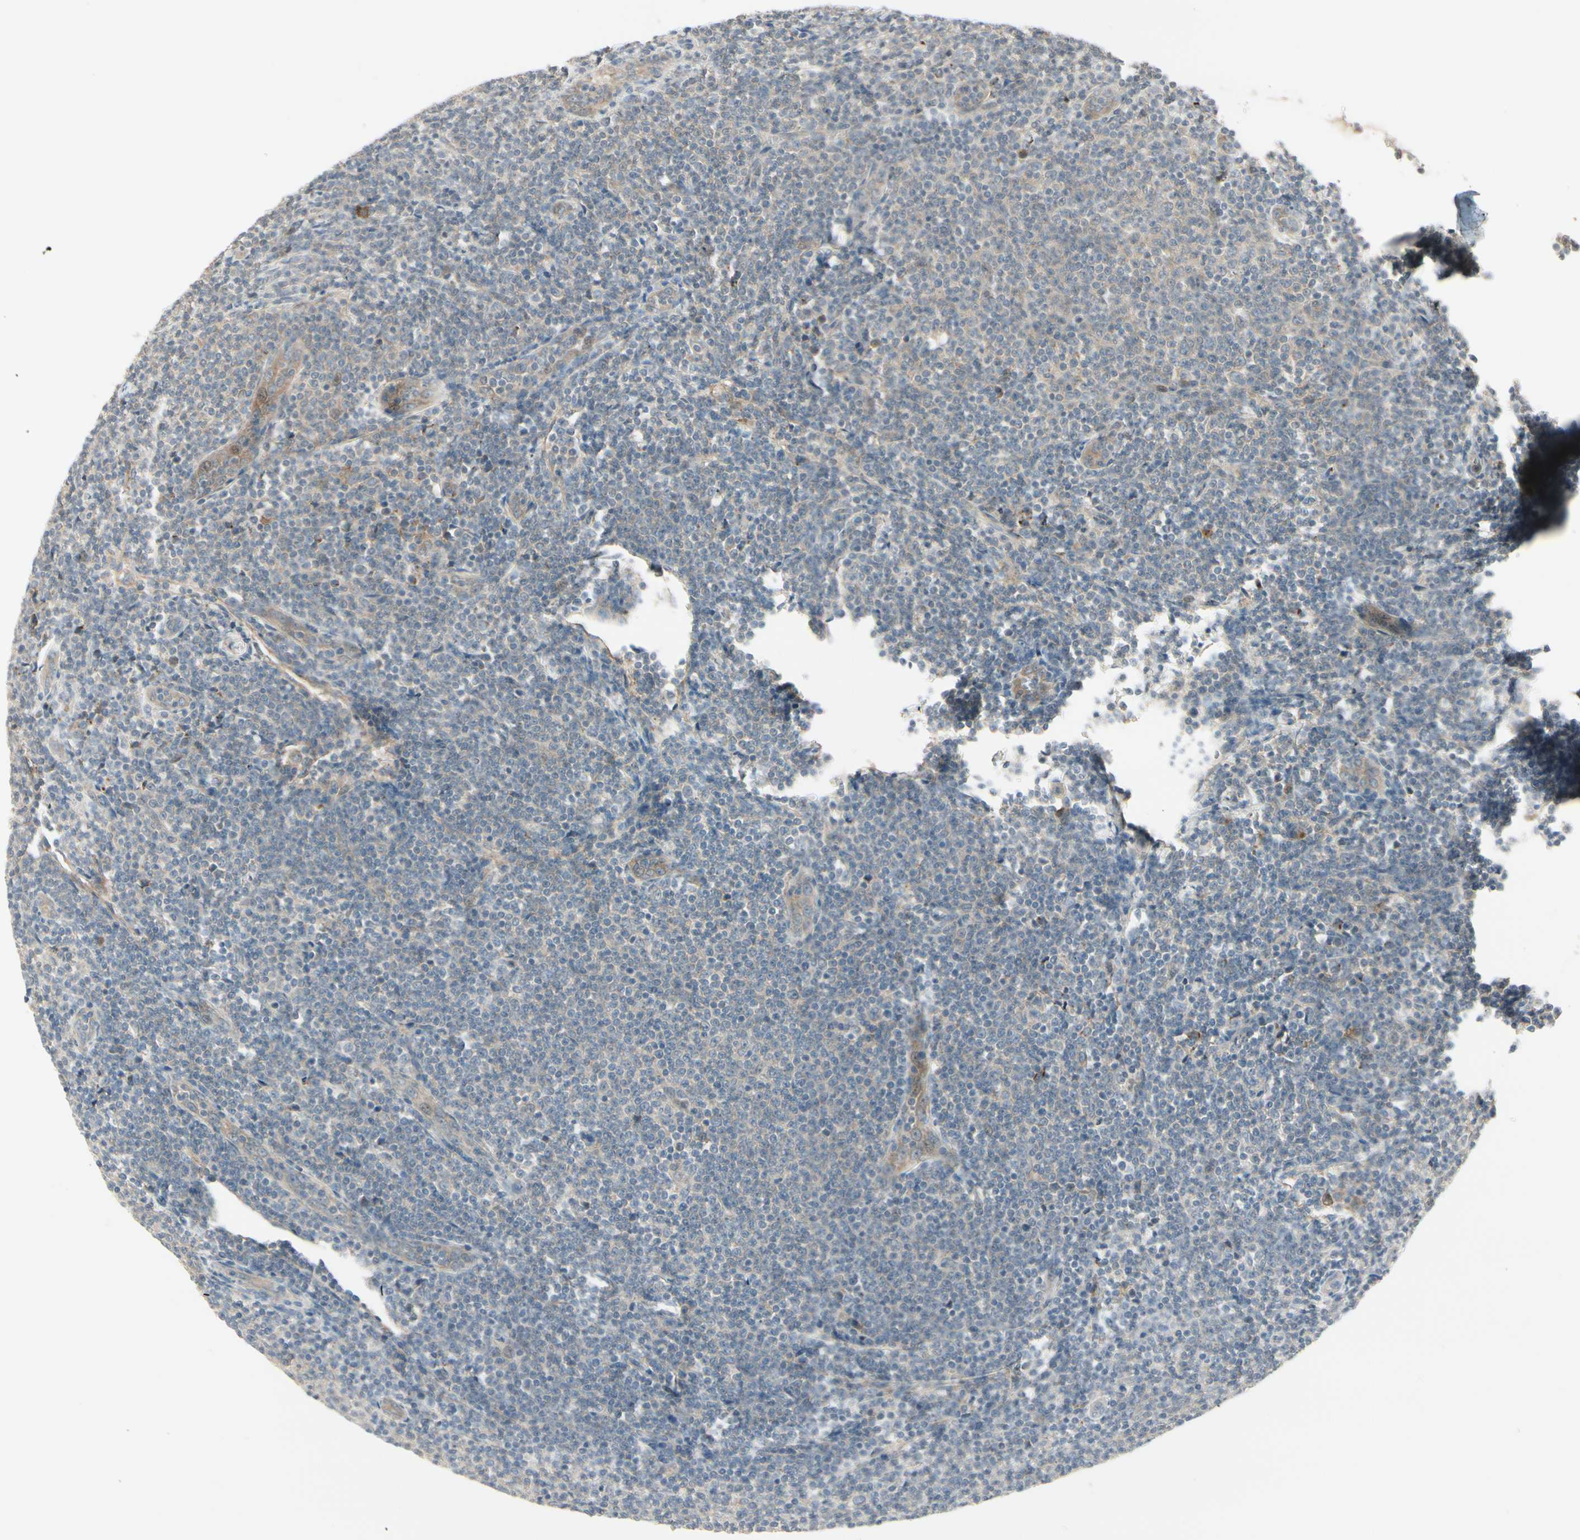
{"staining": {"intensity": "negative", "quantity": "none", "location": "none"}, "tissue": "lymphoma", "cell_type": "Tumor cells", "image_type": "cancer", "snomed": [{"axis": "morphology", "description": "Malignant lymphoma, non-Hodgkin's type, Low grade"}, {"axis": "topography", "description": "Lymph node"}], "caption": "Photomicrograph shows no significant protein expression in tumor cells of low-grade malignant lymphoma, non-Hodgkin's type.", "gene": "FHDC1", "patient": {"sex": "male", "age": 66}}